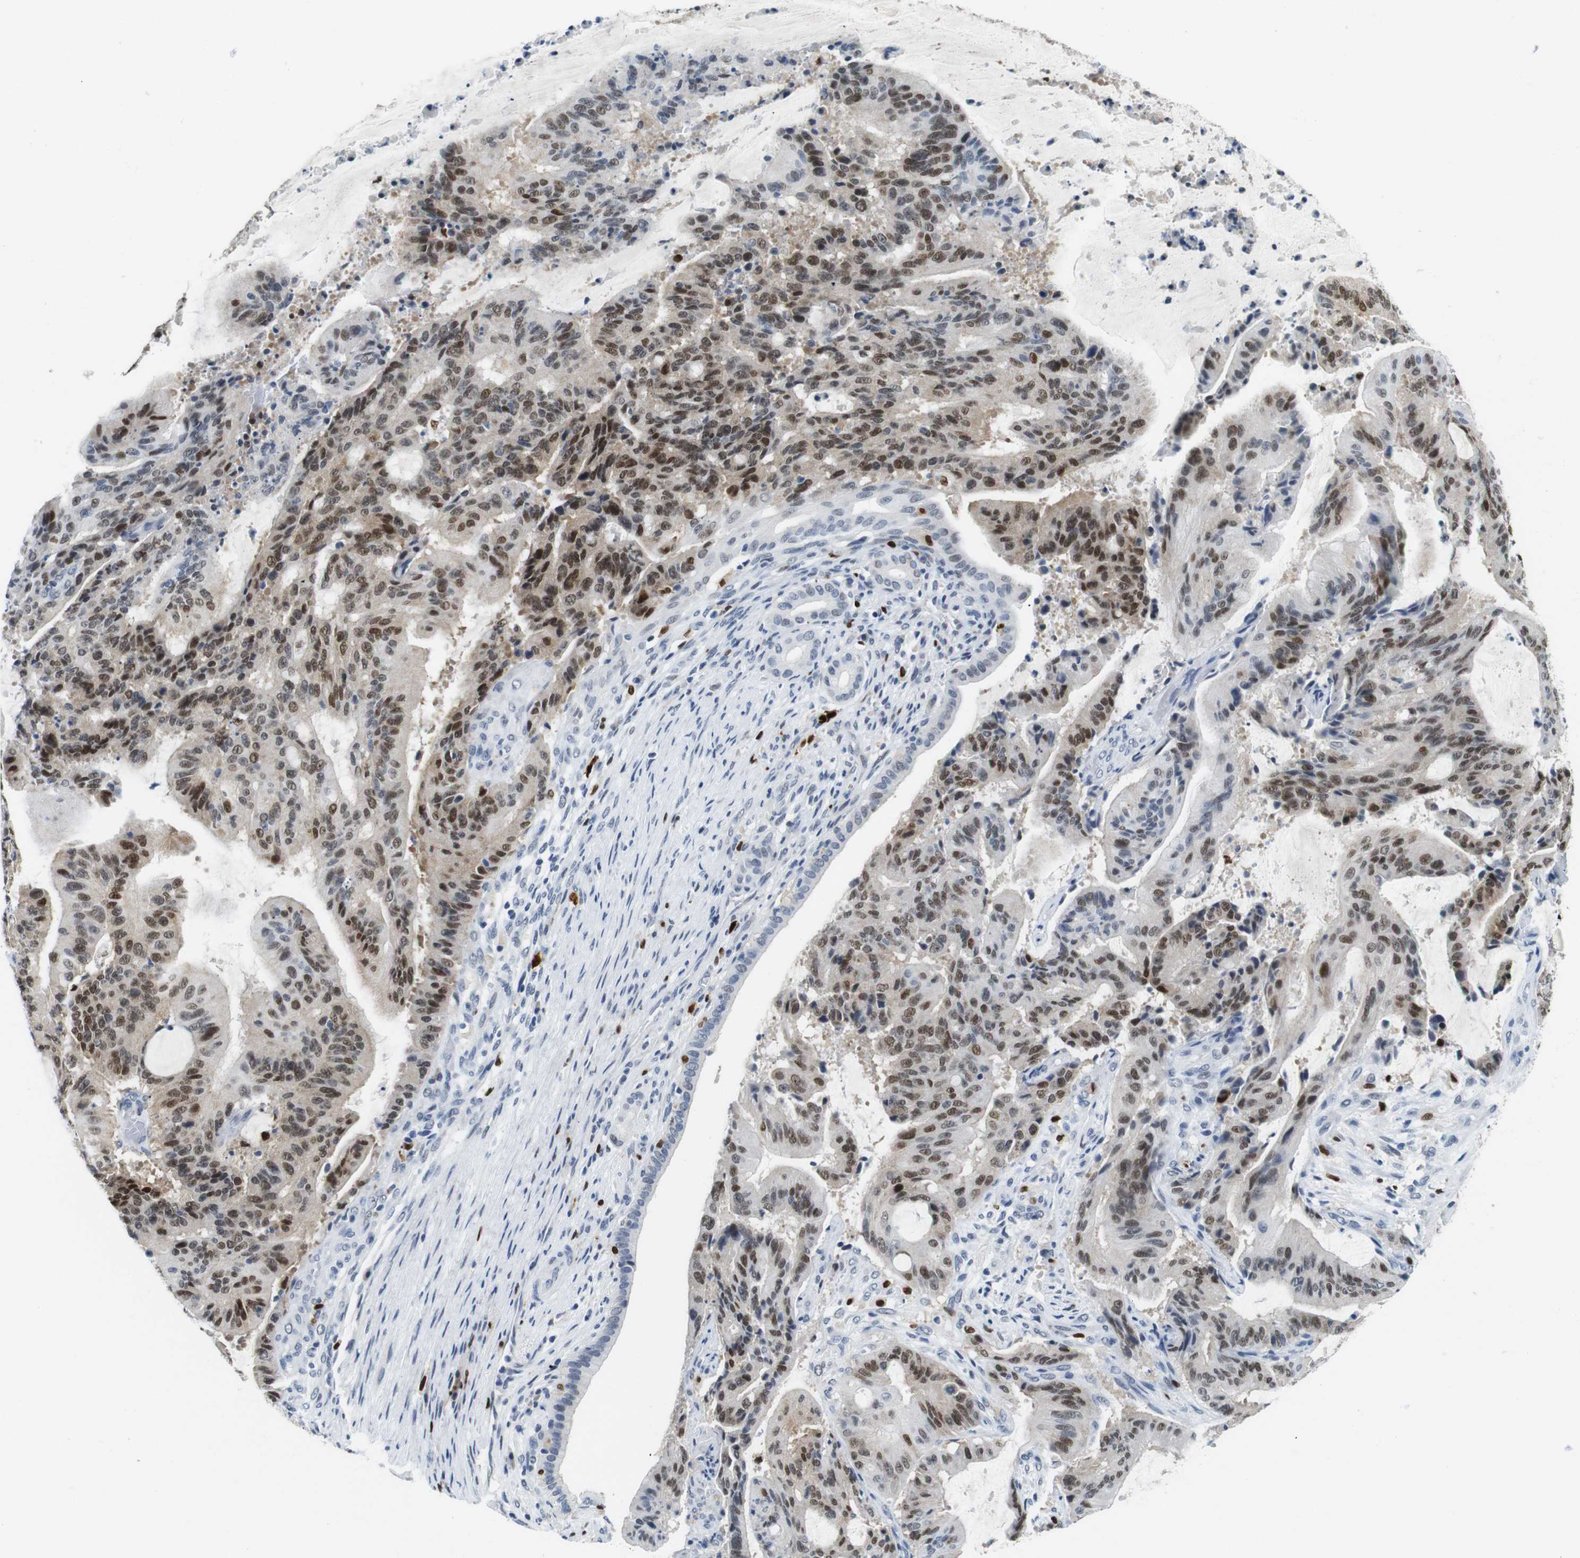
{"staining": {"intensity": "moderate", "quantity": ">75%", "location": "nuclear"}, "tissue": "liver cancer", "cell_type": "Tumor cells", "image_type": "cancer", "snomed": [{"axis": "morphology", "description": "Cholangiocarcinoma"}, {"axis": "topography", "description": "Liver"}], "caption": "There is medium levels of moderate nuclear positivity in tumor cells of liver cancer (cholangiocarcinoma), as demonstrated by immunohistochemical staining (brown color).", "gene": "IRF8", "patient": {"sex": "female", "age": 73}}